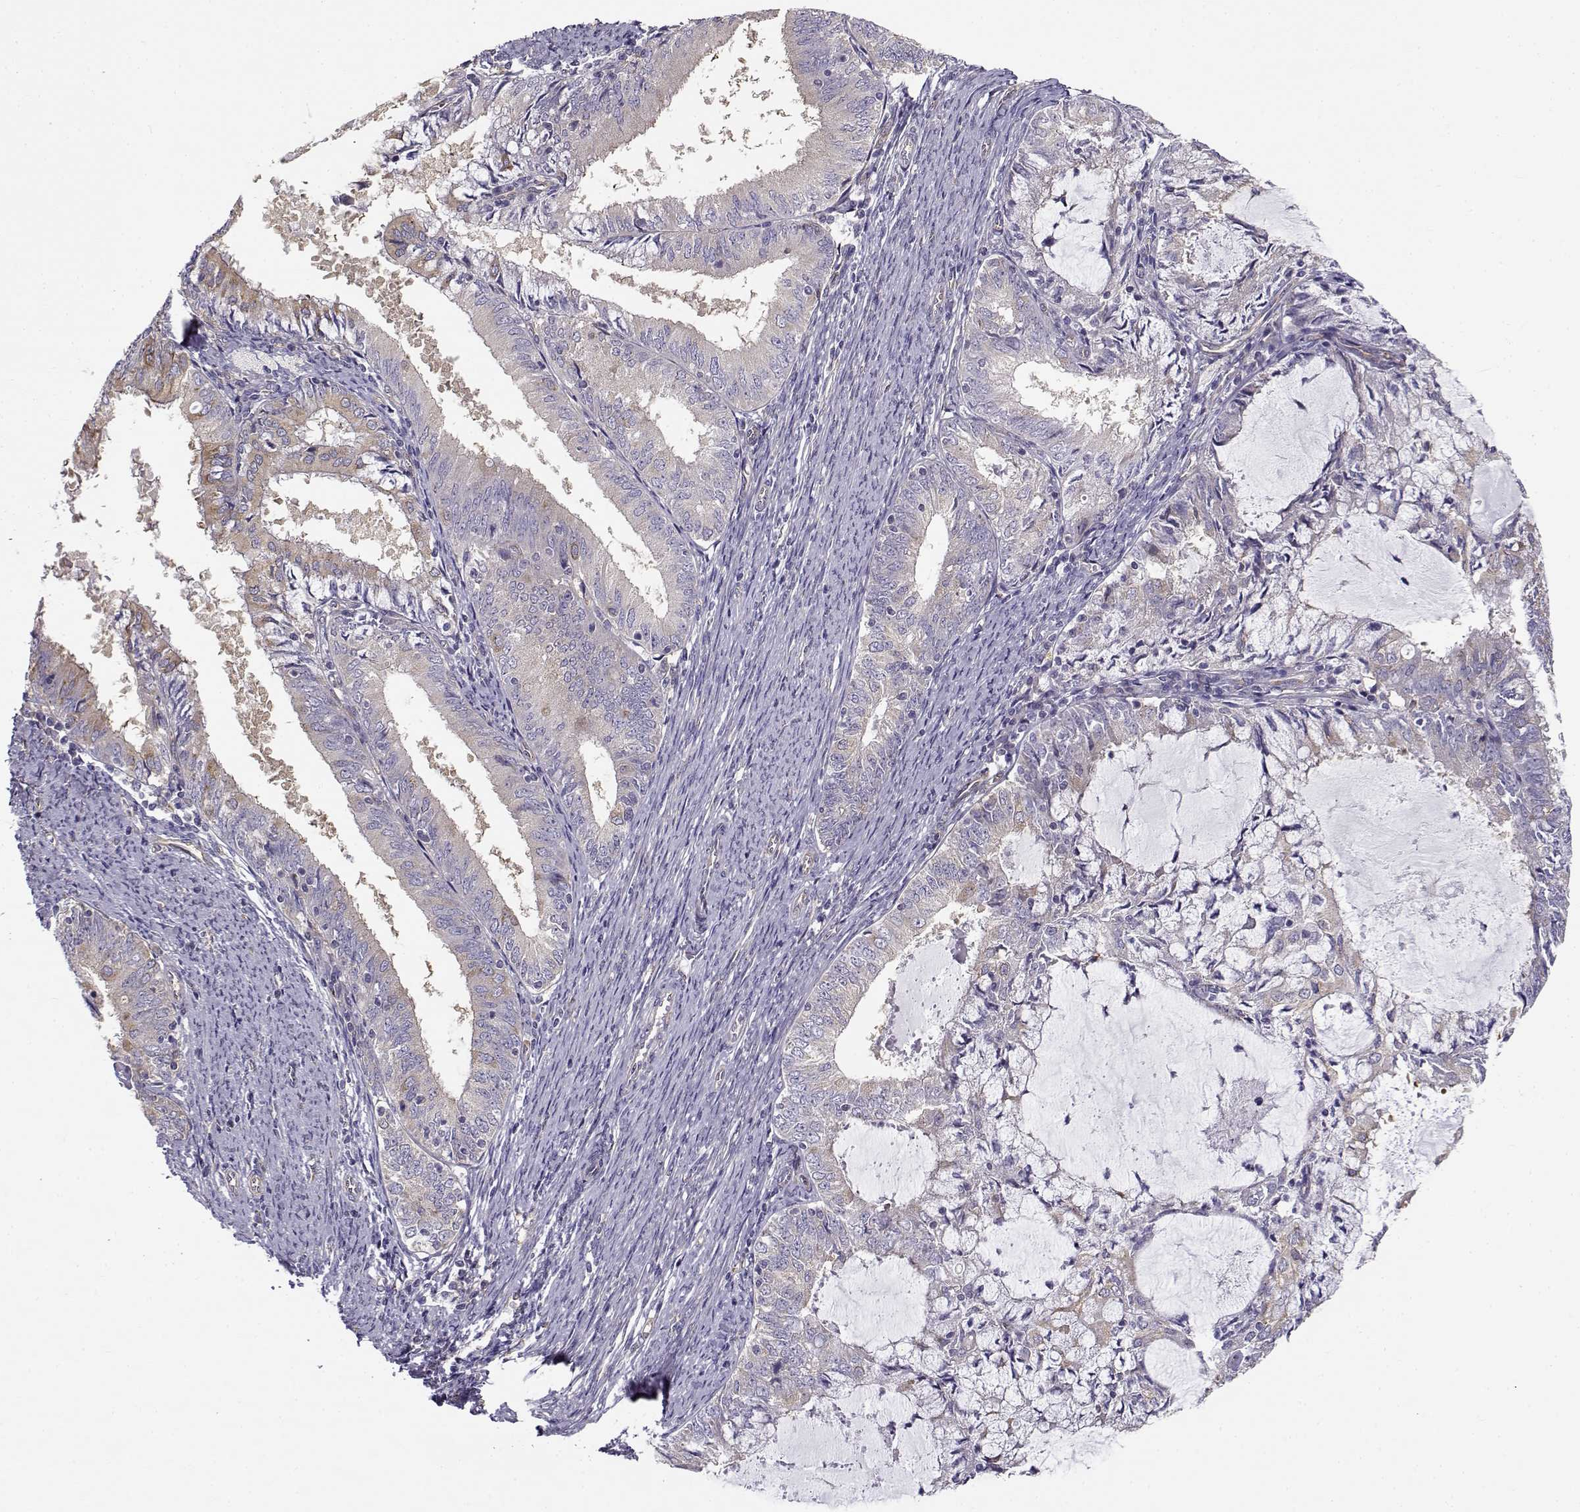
{"staining": {"intensity": "weak", "quantity": "<25%", "location": "cytoplasmic/membranous"}, "tissue": "endometrial cancer", "cell_type": "Tumor cells", "image_type": "cancer", "snomed": [{"axis": "morphology", "description": "Adenocarcinoma, NOS"}, {"axis": "topography", "description": "Endometrium"}], "caption": "IHC image of neoplastic tissue: endometrial cancer (adenocarcinoma) stained with DAB demonstrates no significant protein staining in tumor cells. Brightfield microscopy of immunohistochemistry stained with DAB (brown) and hematoxylin (blue), captured at high magnification.", "gene": "BEND6", "patient": {"sex": "female", "age": 57}}